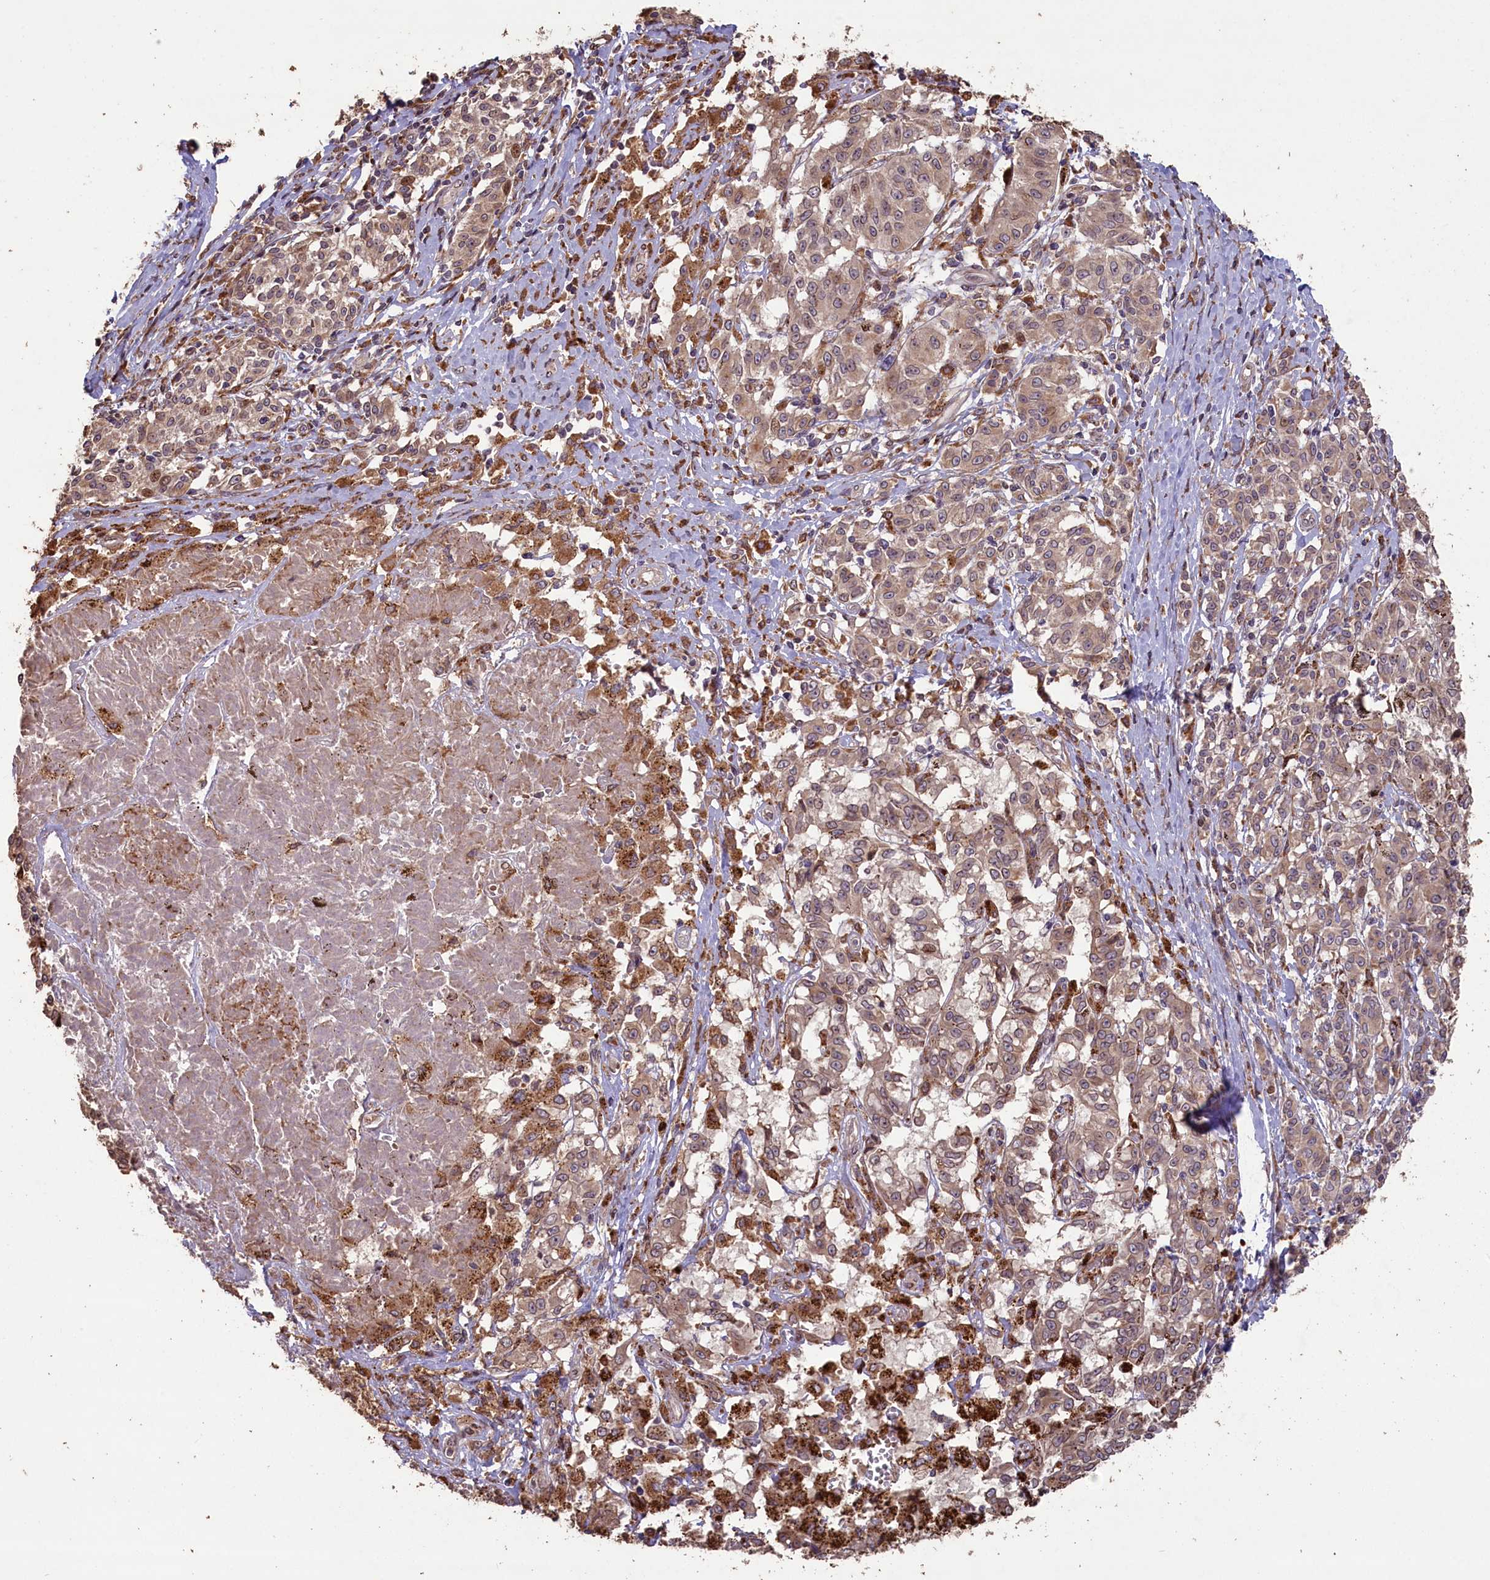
{"staining": {"intensity": "moderate", "quantity": ">75%", "location": "cytoplasmic/membranous"}, "tissue": "melanoma", "cell_type": "Tumor cells", "image_type": "cancer", "snomed": [{"axis": "morphology", "description": "Malignant melanoma, NOS"}, {"axis": "topography", "description": "Skin"}], "caption": "Immunohistochemical staining of human melanoma shows medium levels of moderate cytoplasmic/membranous protein positivity in approximately >75% of tumor cells.", "gene": "SLC38A7", "patient": {"sex": "female", "age": 72}}